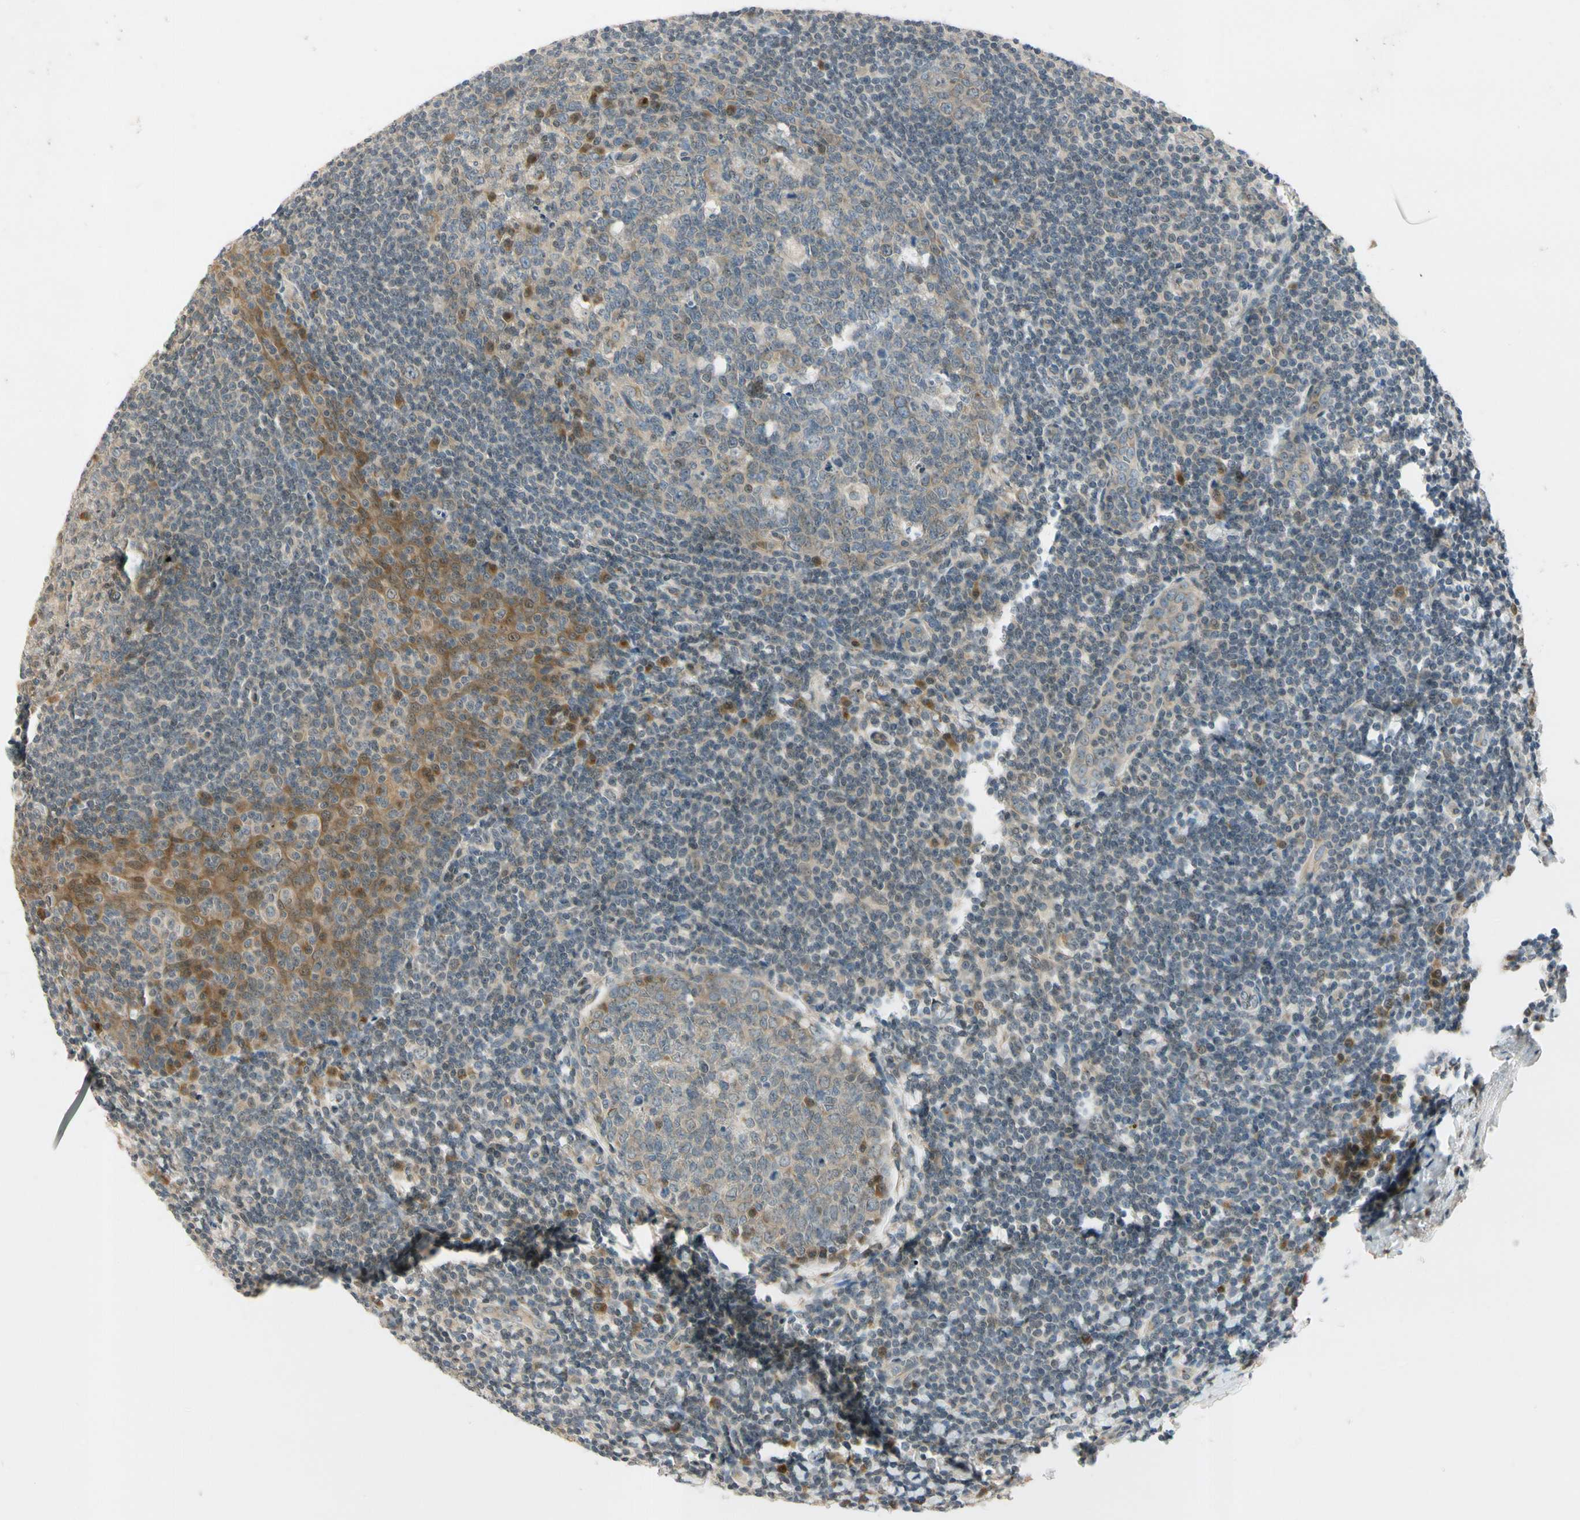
{"staining": {"intensity": "moderate", "quantity": "<25%", "location": "nuclear"}, "tissue": "tonsil", "cell_type": "Germinal center cells", "image_type": "normal", "snomed": [{"axis": "morphology", "description": "Normal tissue, NOS"}, {"axis": "topography", "description": "Tonsil"}], "caption": "Protein staining of unremarkable tonsil displays moderate nuclear expression in approximately <25% of germinal center cells.", "gene": "RPS6KB2", "patient": {"sex": "male", "age": 31}}